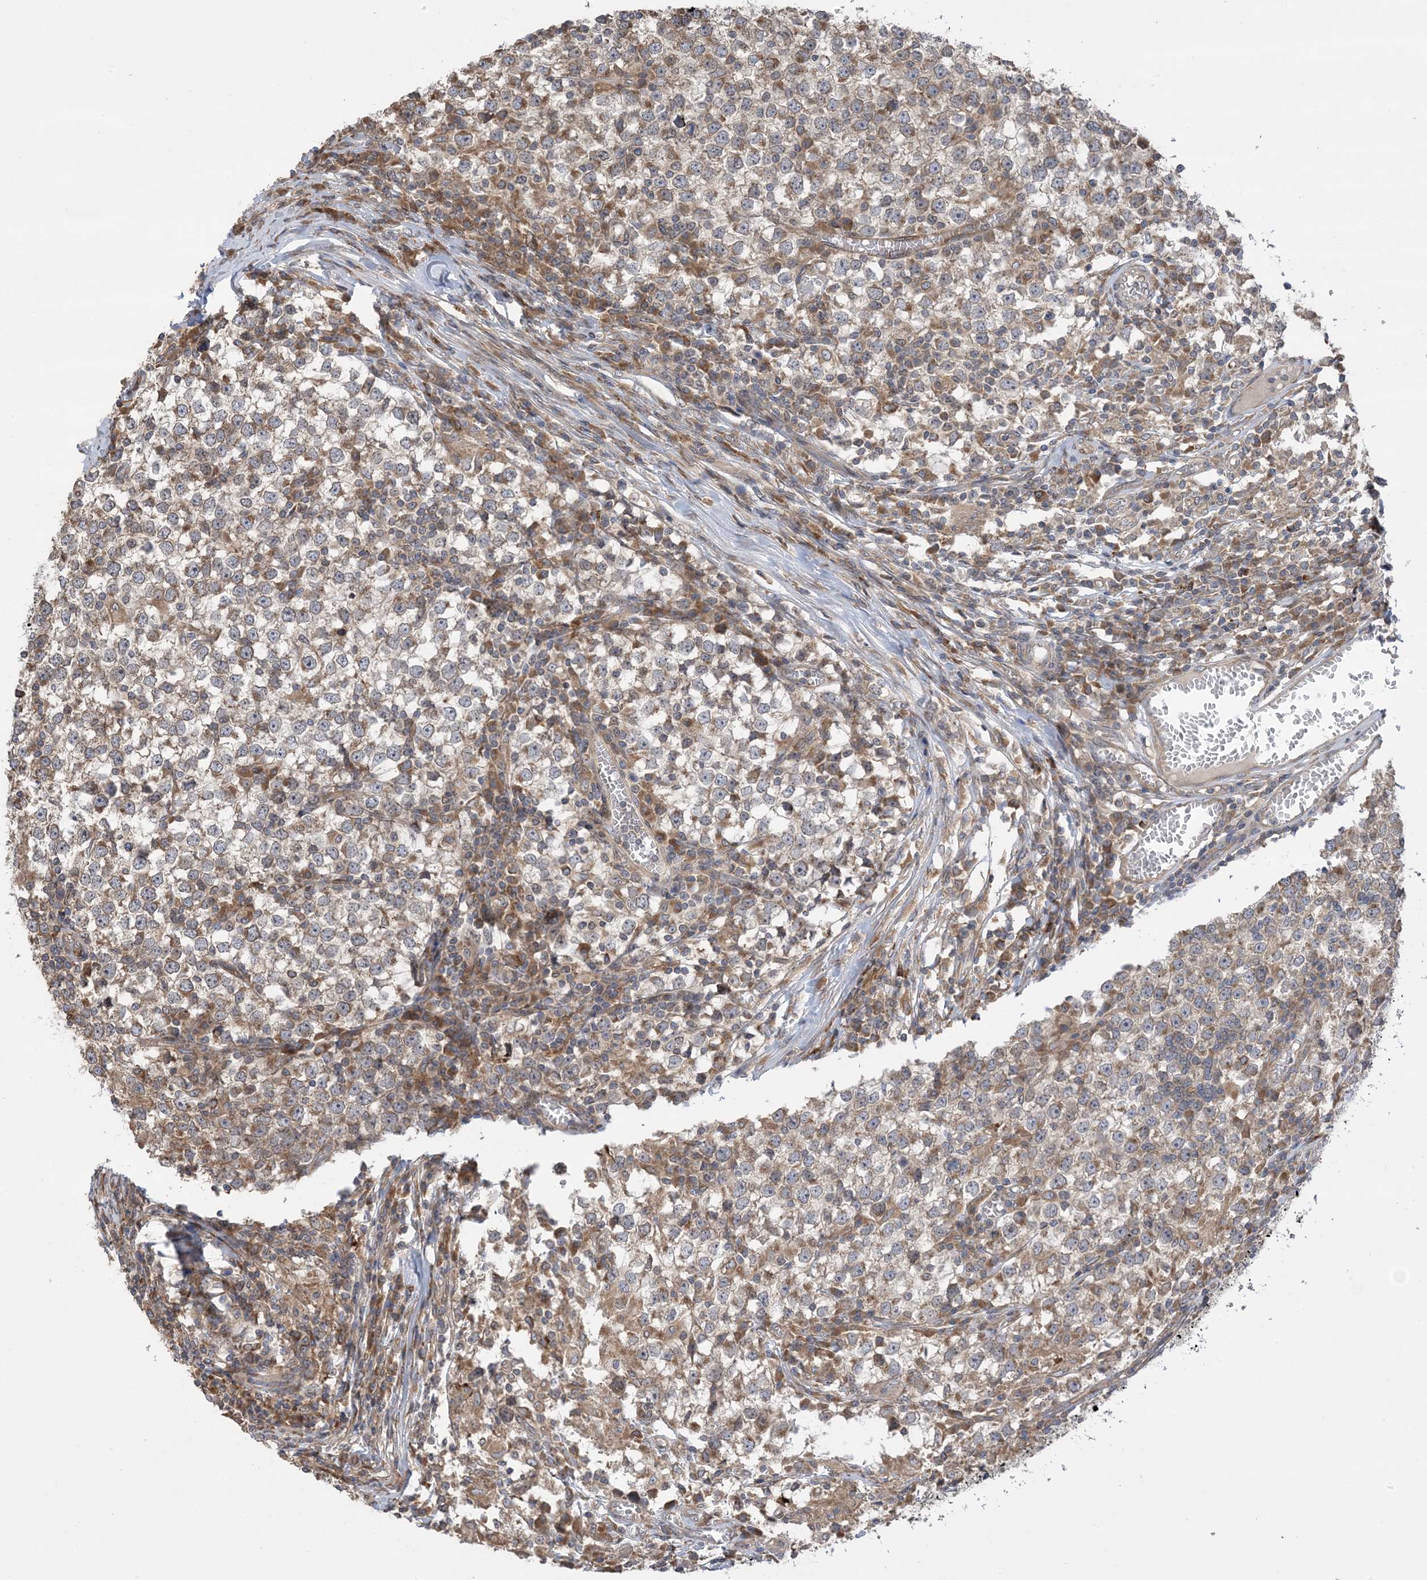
{"staining": {"intensity": "moderate", "quantity": "25%-75%", "location": "cytoplasmic/membranous"}, "tissue": "testis cancer", "cell_type": "Tumor cells", "image_type": "cancer", "snomed": [{"axis": "morphology", "description": "Seminoma, NOS"}, {"axis": "topography", "description": "Testis"}], "caption": "Approximately 25%-75% of tumor cells in human testis seminoma demonstrate moderate cytoplasmic/membranous protein expression as visualized by brown immunohistochemical staining.", "gene": "CLEC16A", "patient": {"sex": "male", "age": 65}}